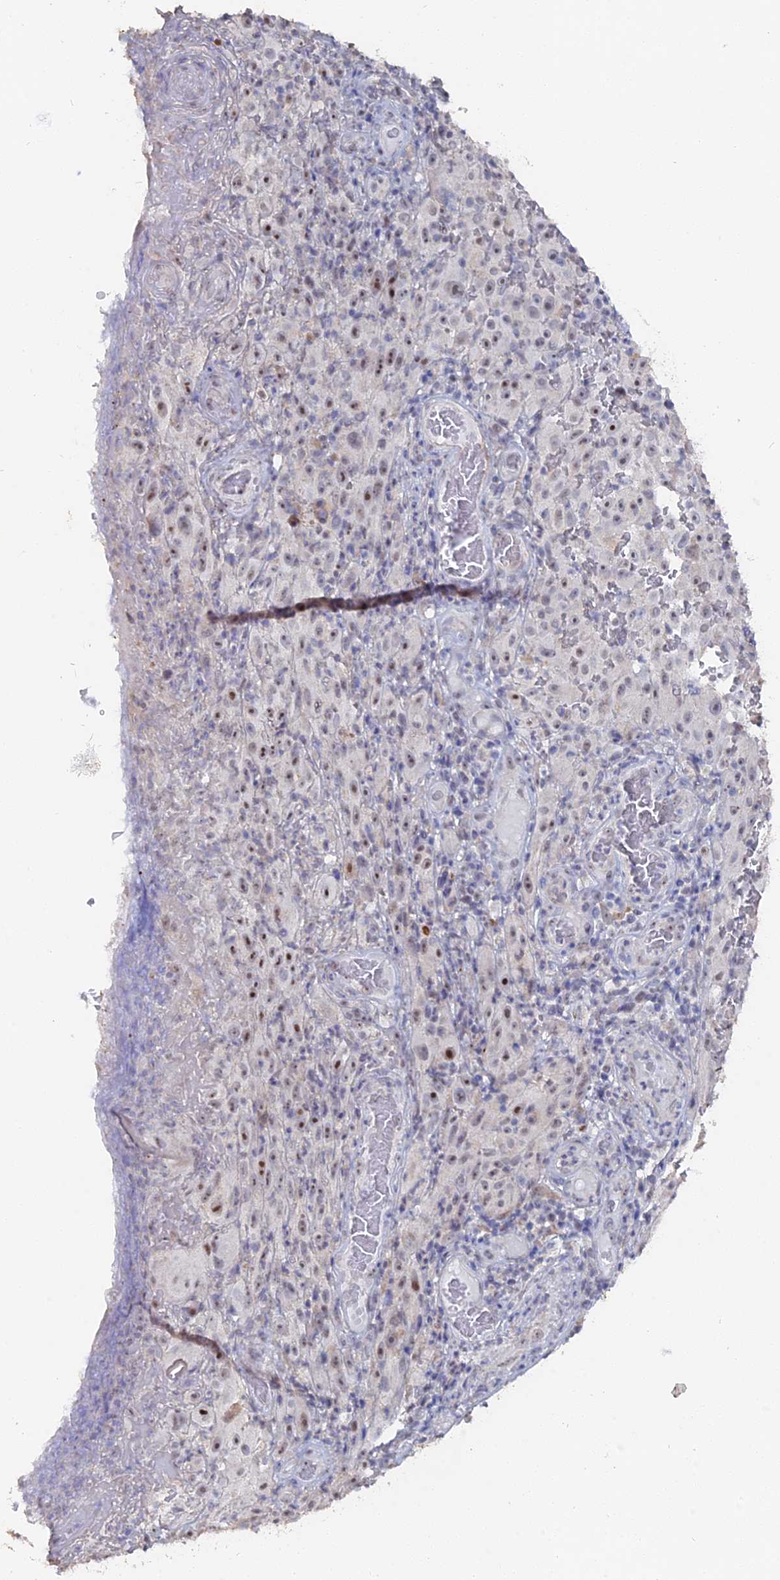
{"staining": {"intensity": "moderate", "quantity": "<25%", "location": "nuclear"}, "tissue": "melanoma", "cell_type": "Tumor cells", "image_type": "cancer", "snomed": [{"axis": "morphology", "description": "Malignant melanoma, NOS"}, {"axis": "topography", "description": "Skin"}], "caption": "Melanoma was stained to show a protein in brown. There is low levels of moderate nuclear staining in approximately <25% of tumor cells. (DAB (3,3'-diaminobenzidine) IHC, brown staining for protein, blue staining for nuclei).", "gene": "SEMG2", "patient": {"sex": "female", "age": 82}}